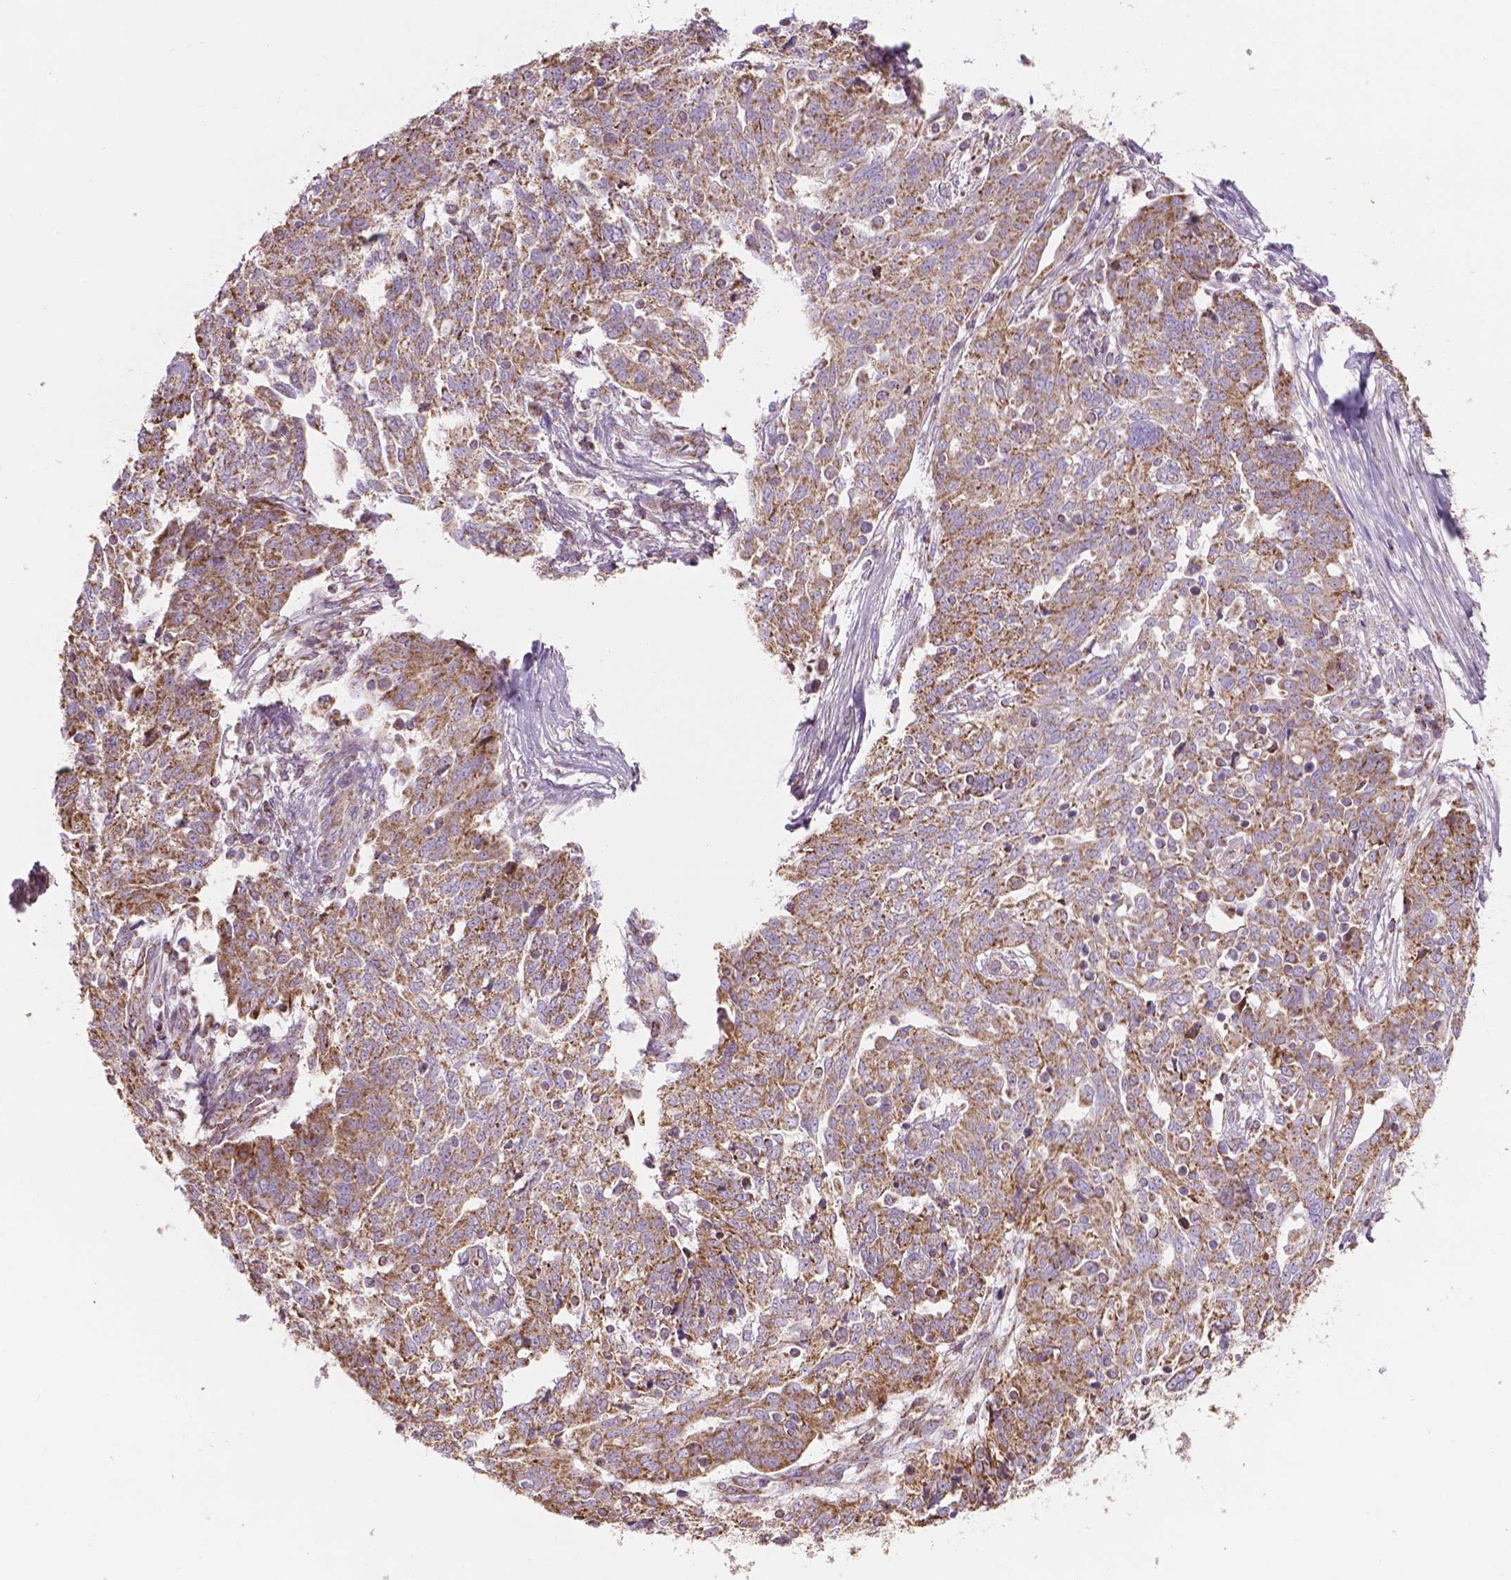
{"staining": {"intensity": "moderate", "quantity": ">75%", "location": "cytoplasmic/membranous"}, "tissue": "ovarian cancer", "cell_type": "Tumor cells", "image_type": "cancer", "snomed": [{"axis": "morphology", "description": "Cystadenocarcinoma, serous, NOS"}, {"axis": "topography", "description": "Ovary"}], "caption": "Brown immunohistochemical staining in serous cystadenocarcinoma (ovarian) exhibits moderate cytoplasmic/membranous staining in about >75% of tumor cells.", "gene": "PIBF1", "patient": {"sex": "female", "age": 67}}